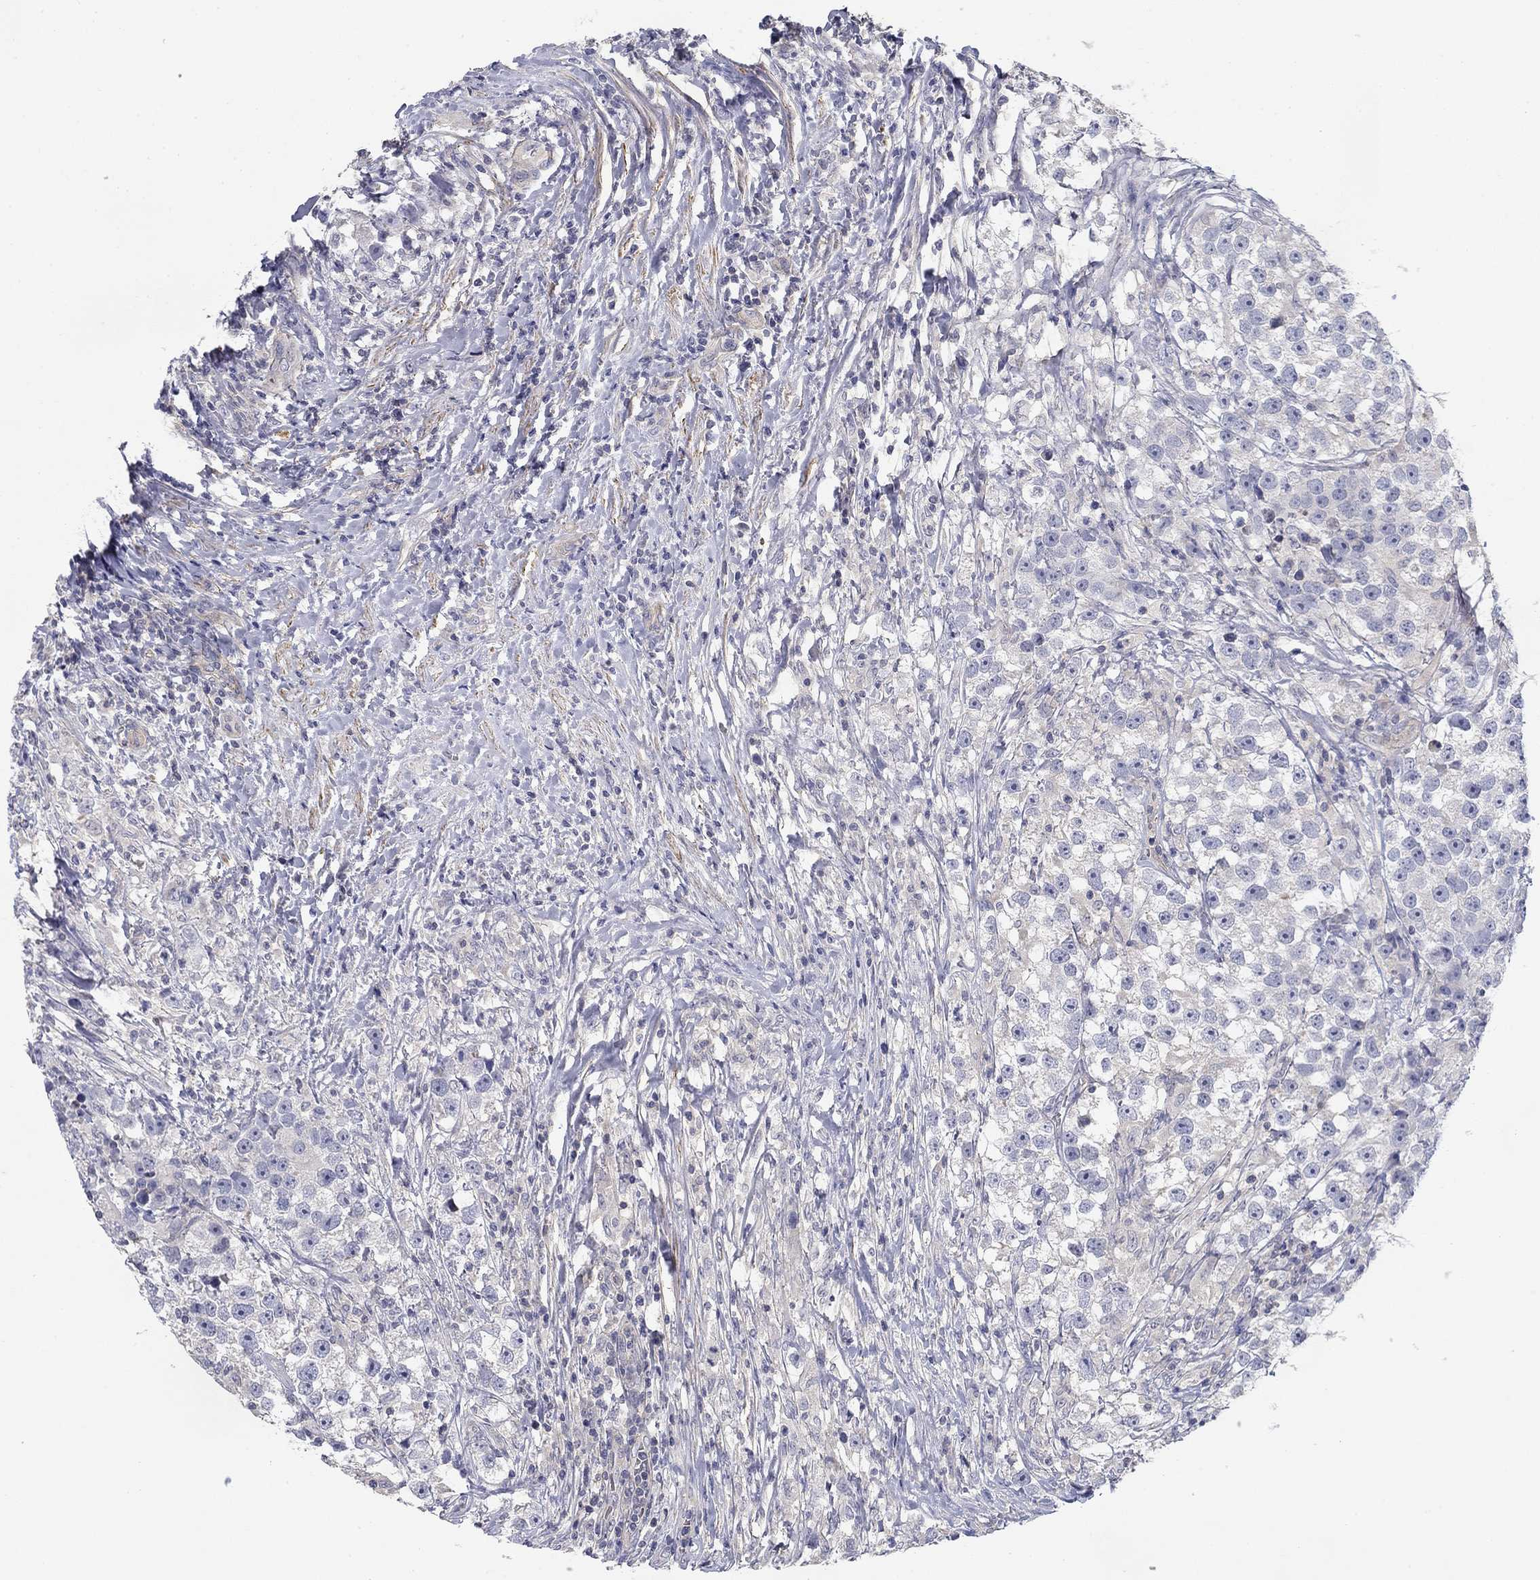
{"staining": {"intensity": "negative", "quantity": "none", "location": "none"}, "tissue": "testis cancer", "cell_type": "Tumor cells", "image_type": "cancer", "snomed": [{"axis": "morphology", "description": "Seminoma, NOS"}, {"axis": "topography", "description": "Testis"}], "caption": "A micrograph of human seminoma (testis) is negative for staining in tumor cells.", "gene": "GRK7", "patient": {"sex": "male", "age": 46}}